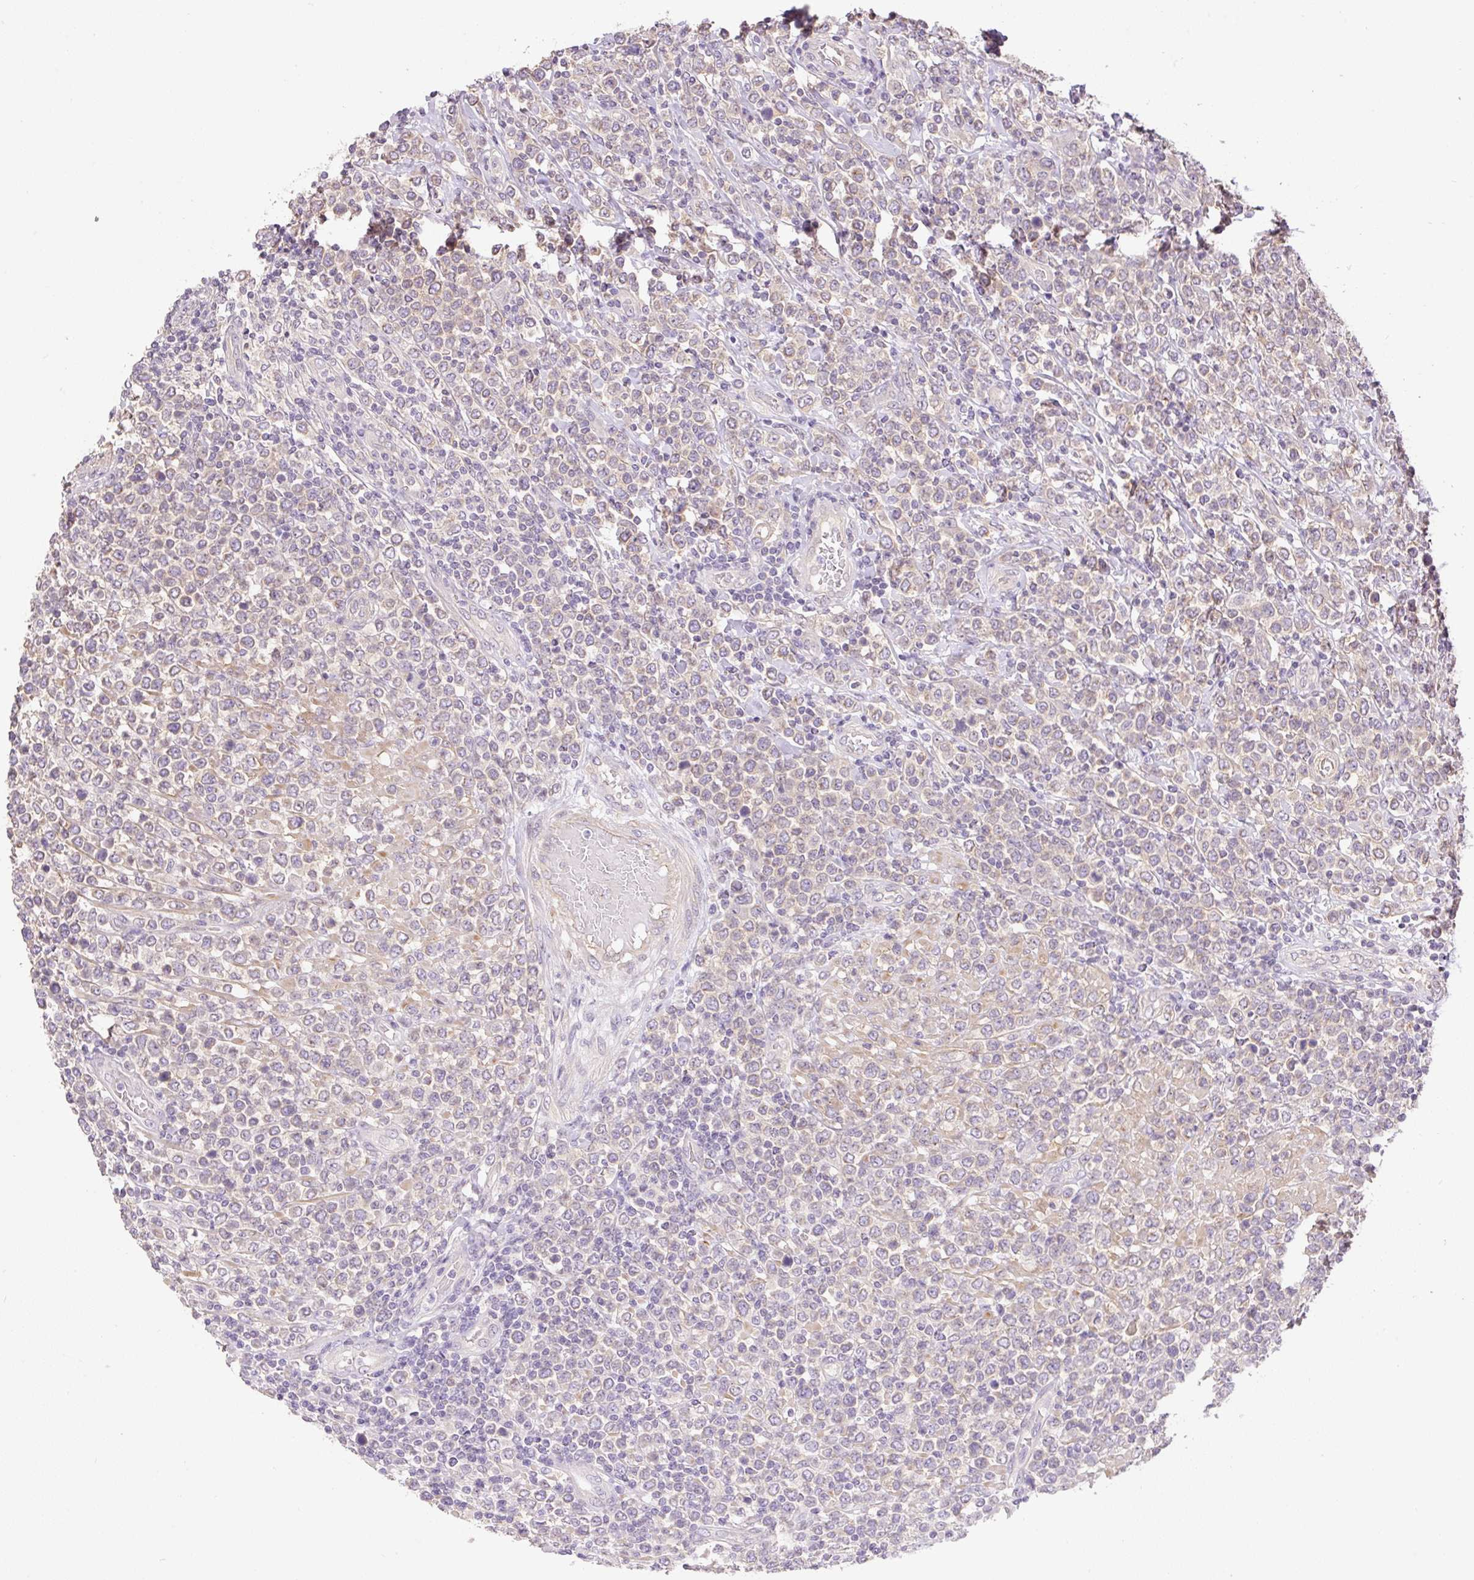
{"staining": {"intensity": "weak", "quantity": "<25%", "location": "cytoplasmic/membranous"}, "tissue": "lymphoma", "cell_type": "Tumor cells", "image_type": "cancer", "snomed": [{"axis": "morphology", "description": "Malignant lymphoma, non-Hodgkin's type, High grade"}, {"axis": "topography", "description": "Soft tissue"}], "caption": "A micrograph of human high-grade malignant lymphoma, non-Hodgkin's type is negative for staining in tumor cells.", "gene": "COX8A", "patient": {"sex": "female", "age": 56}}